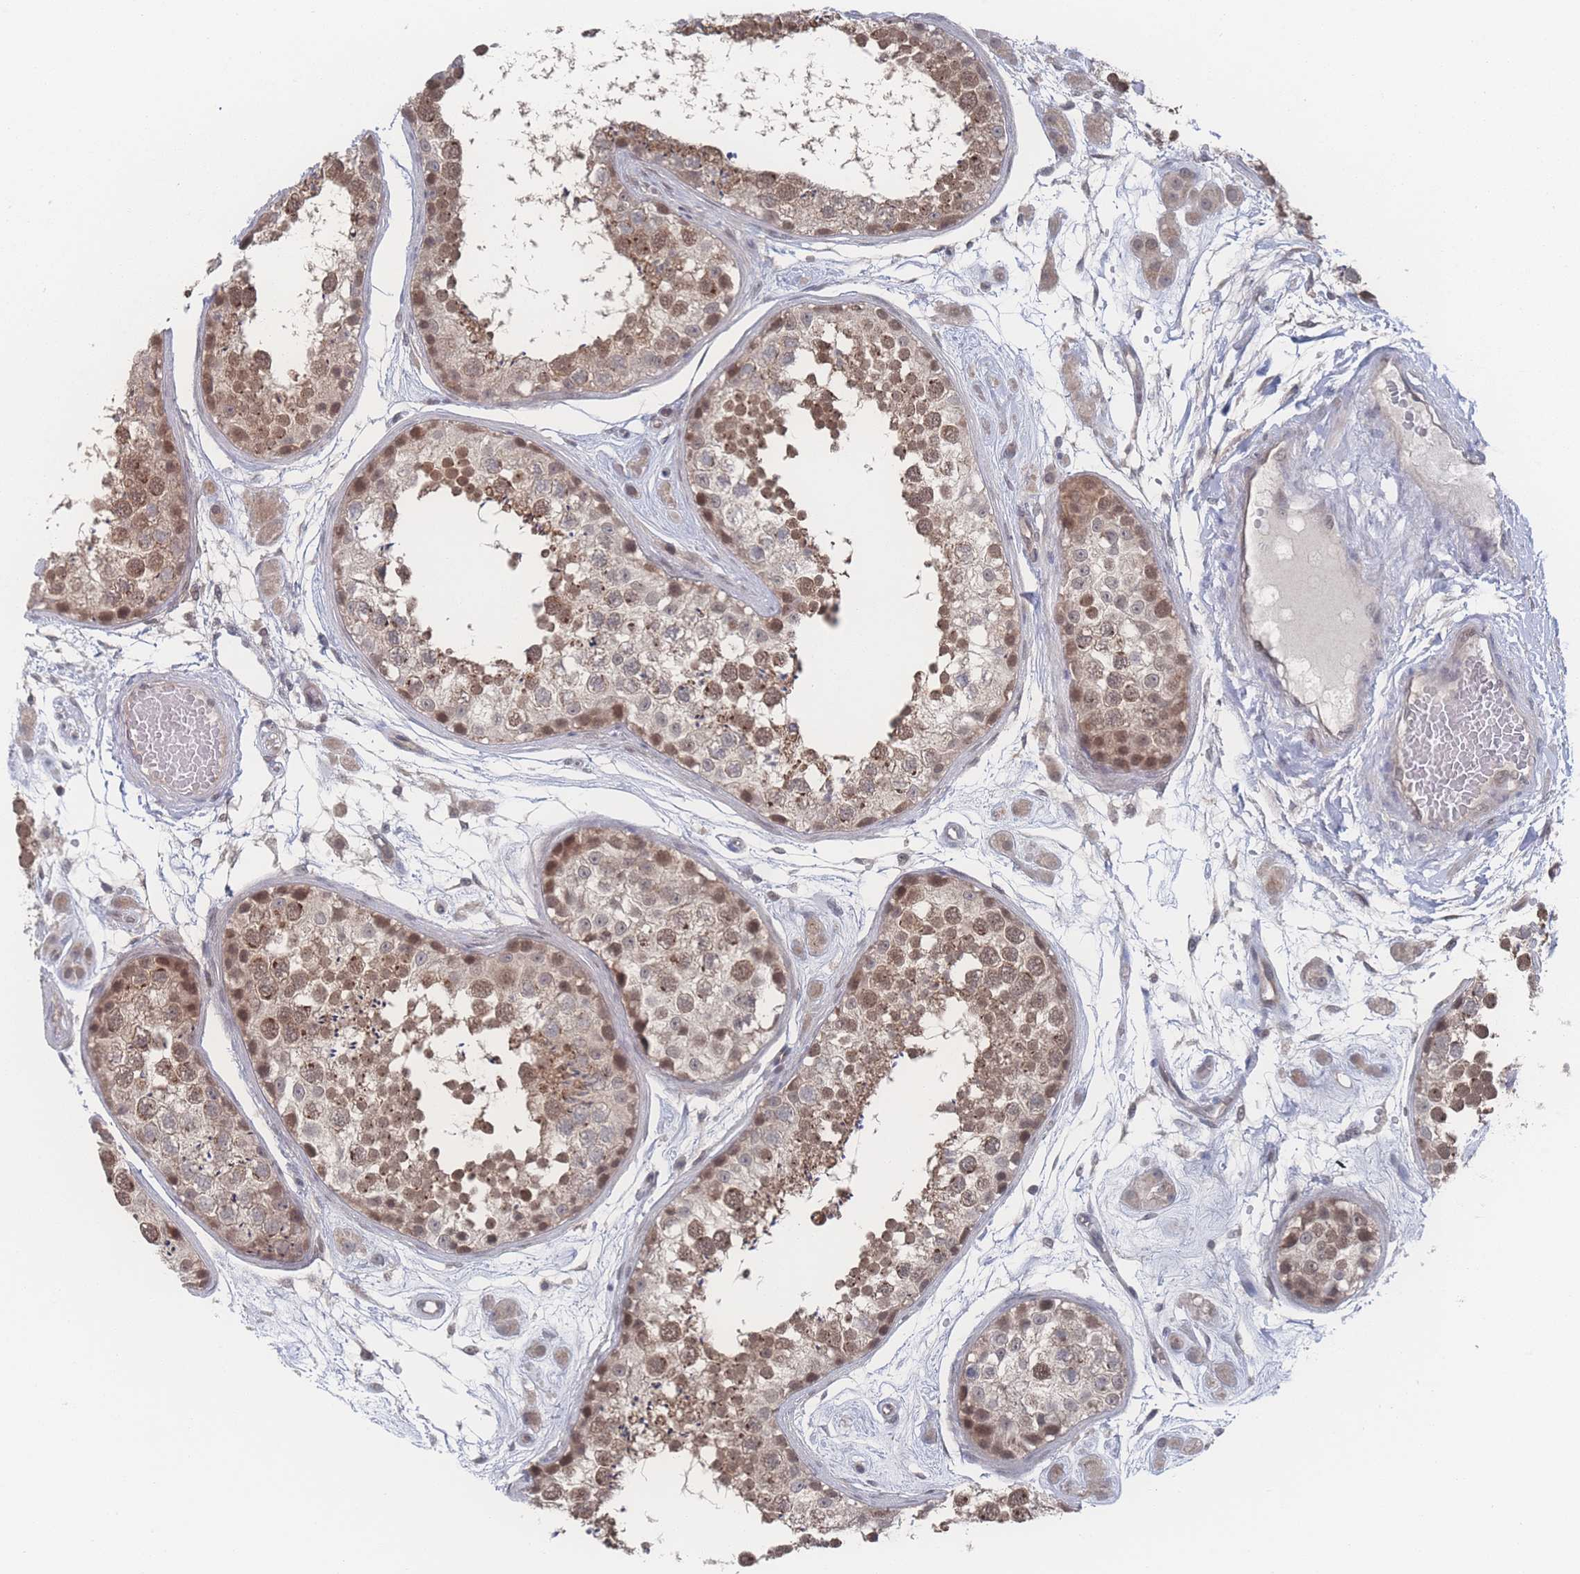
{"staining": {"intensity": "moderate", "quantity": ">75%", "location": "nuclear"}, "tissue": "testis", "cell_type": "Cells in seminiferous ducts", "image_type": "normal", "snomed": [{"axis": "morphology", "description": "Normal tissue, NOS"}, {"axis": "topography", "description": "Testis"}], "caption": "A micrograph showing moderate nuclear expression in about >75% of cells in seminiferous ducts in unremarkable testis, as visualized by brown immunohistochemical staining.", "gene": "NBEAL1", "patient": {"sex": "male", "age": 25}}